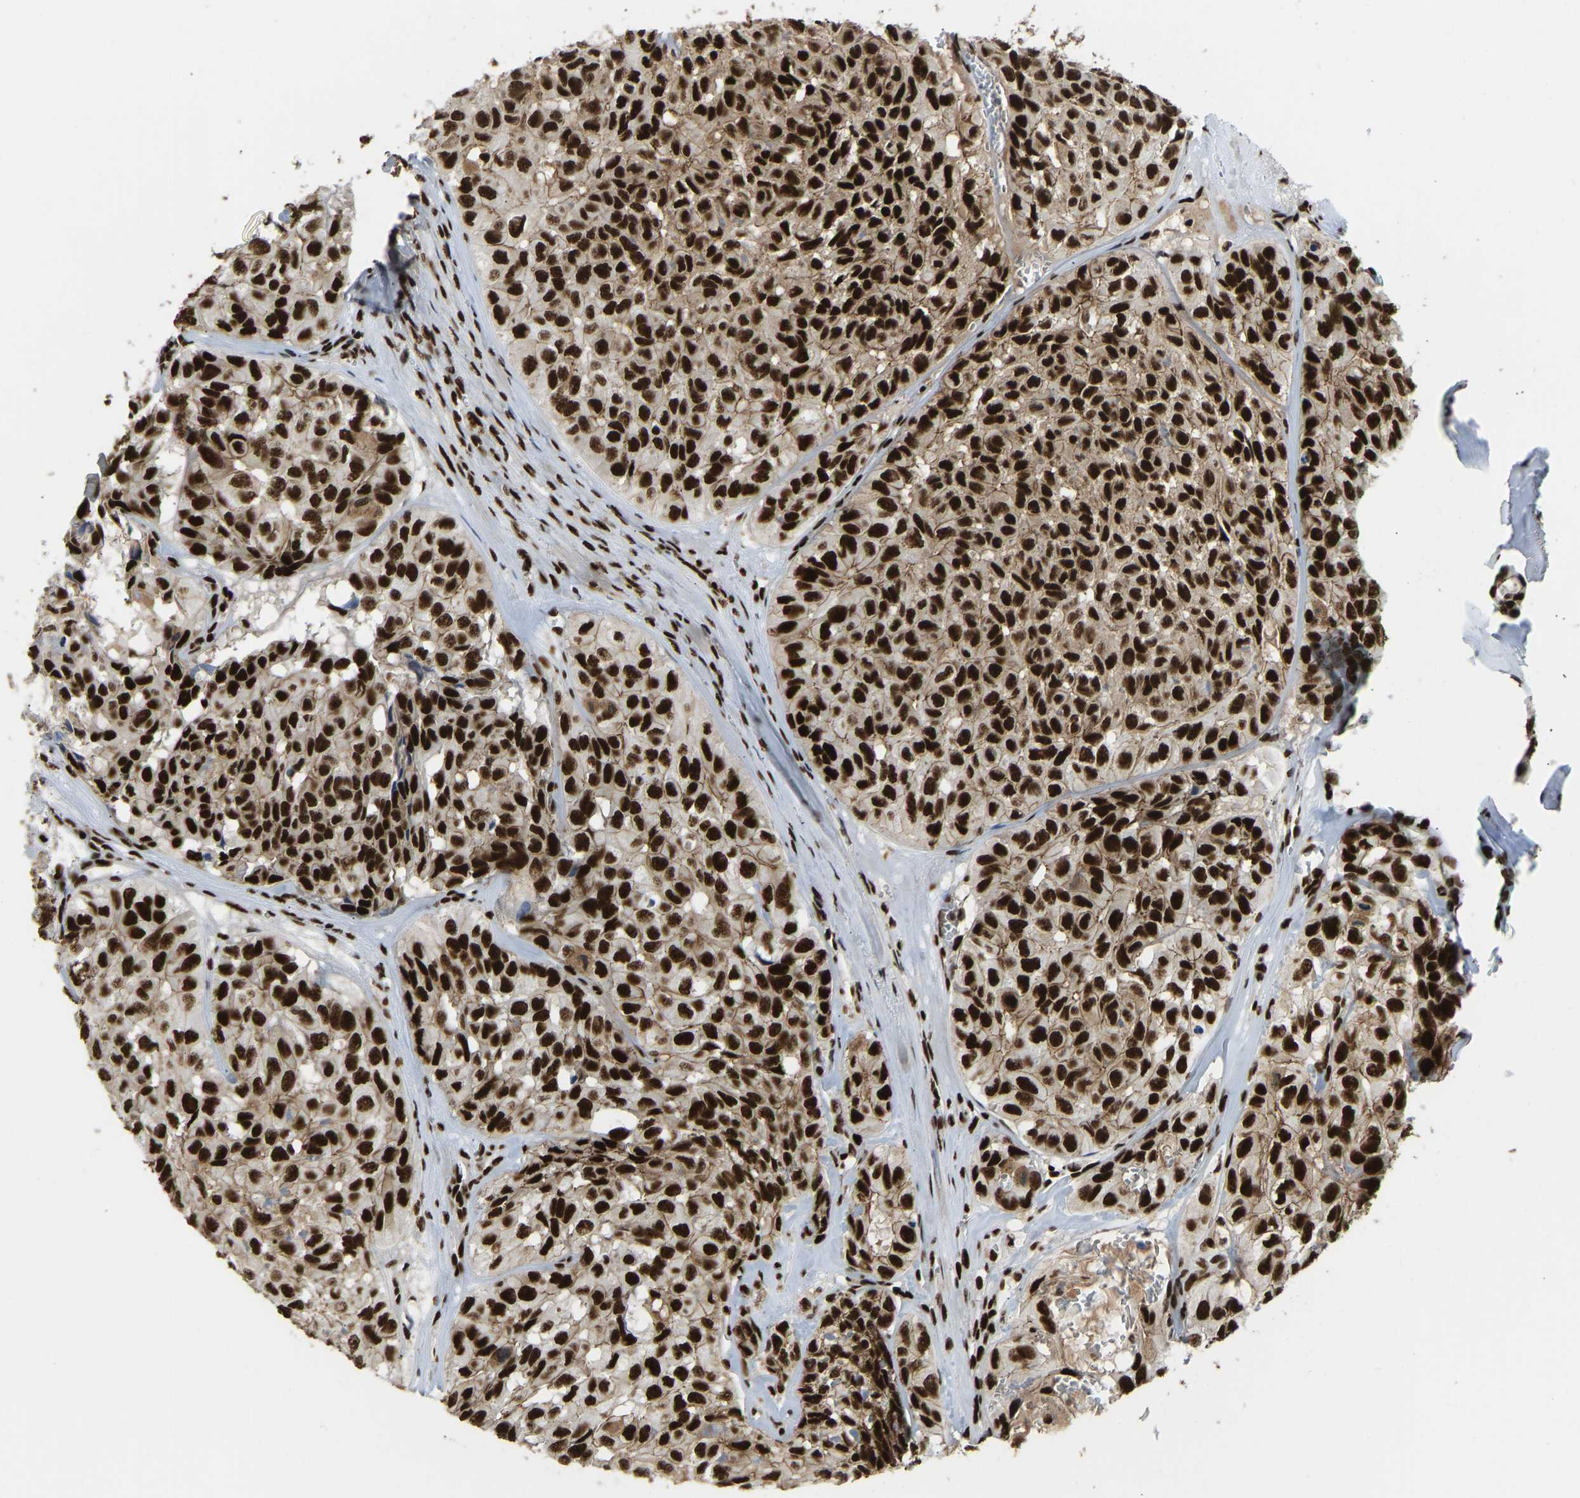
{"staining": {"intensity": "strong", "quantity": ">75%", "location": "nuclear"}, "tissue": "head and neck cancer", "cell_type": "Tumor cells", "image_type": "cancer", "snomed": [{"axis": "morphology", "description": "Adenocarcinoma, NOS"}, {"axis": "topography", "description": "Salivary gland, NOS"}, {"axis": "topography", "description": "Head-Neck"}], "caption": "A photomicrograph of human head and neck cancer (adenocarcinoma) stained for a protein exhibits strong nuclear brown staining in tumor cells.", "gene": "FOXK1", "patient": {"sex": "female", "age": 76}}